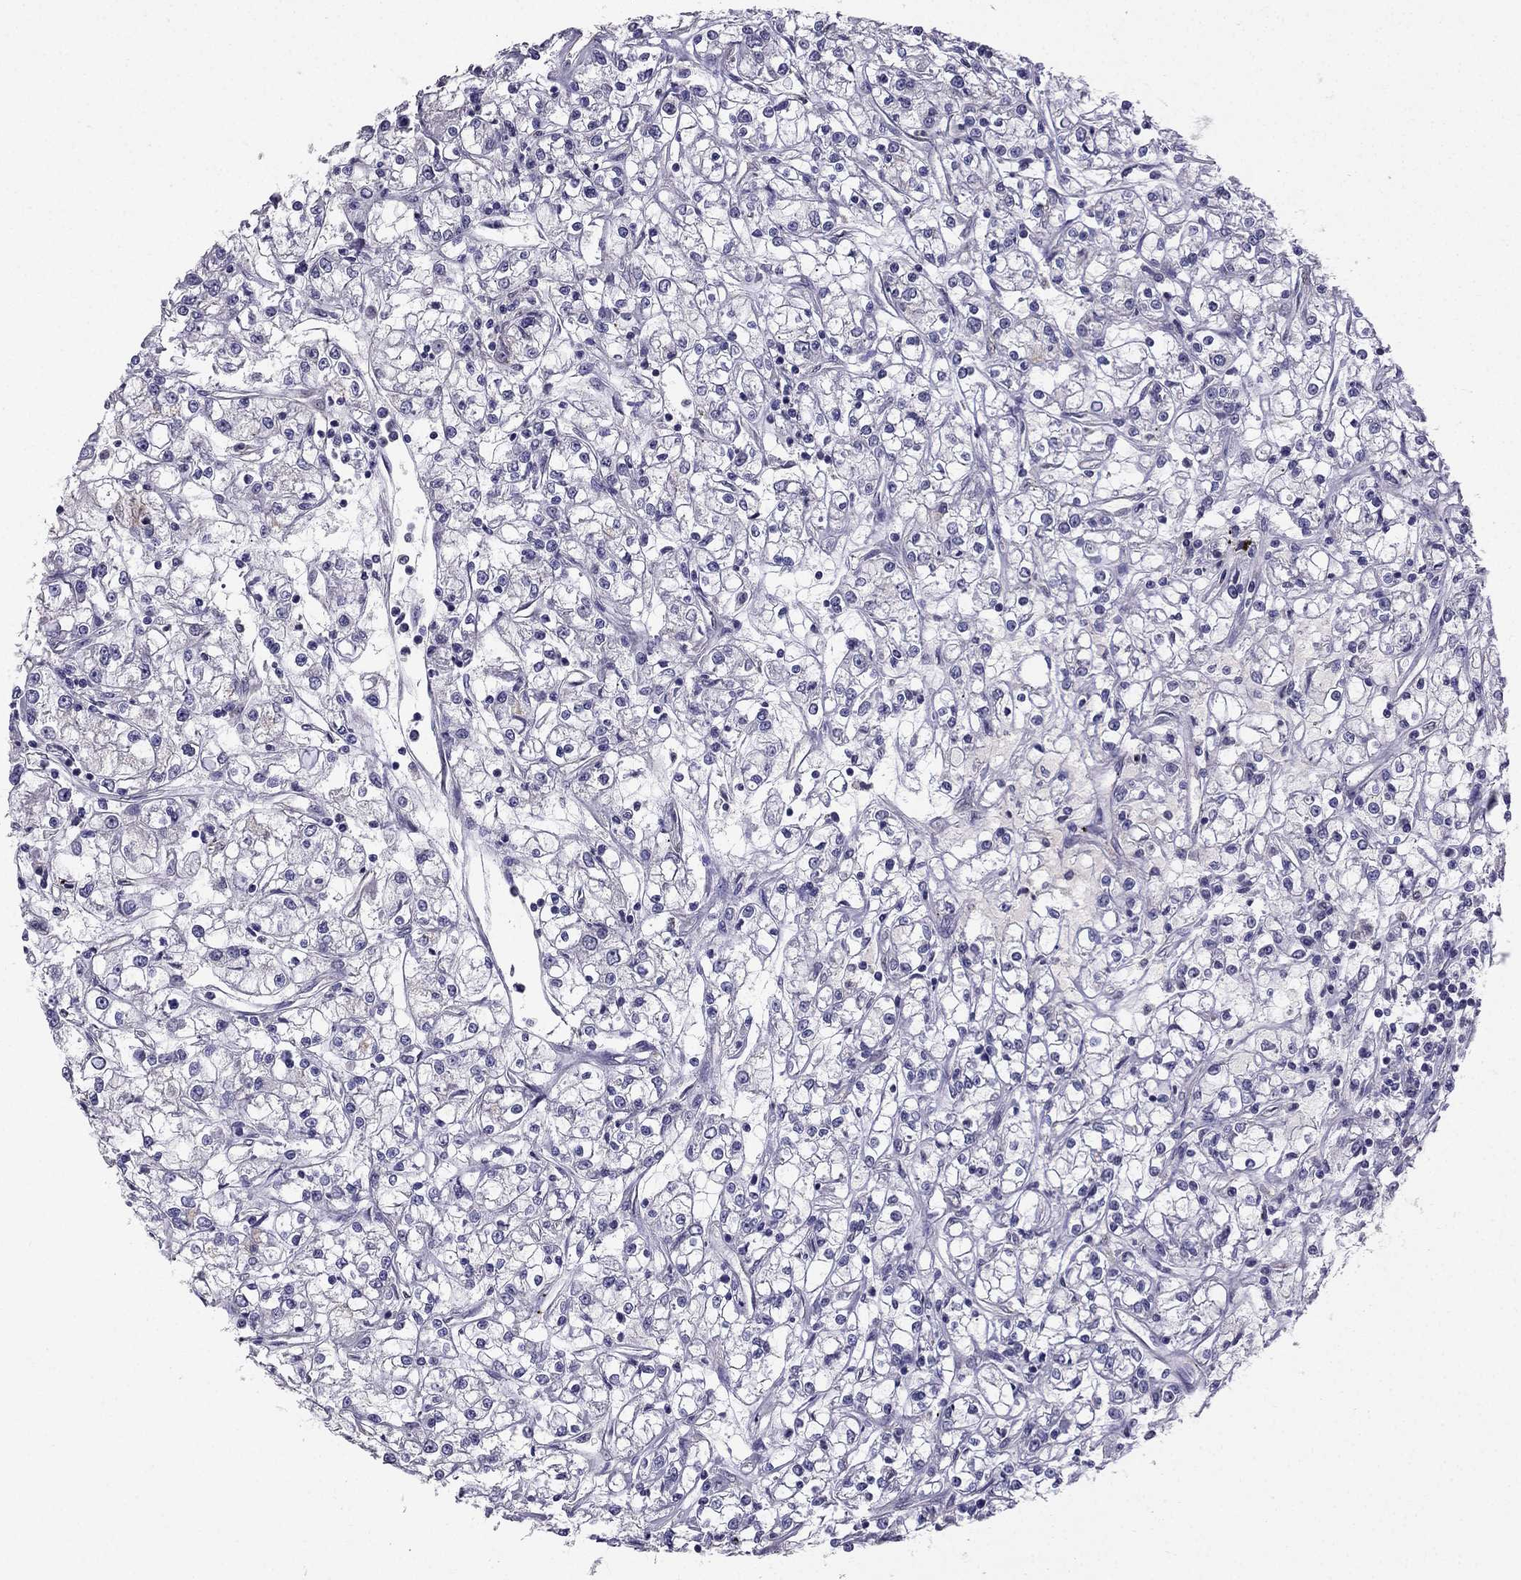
{"staining": {"intensity": "negative", "quantity": "none", "location": "none"}, "tissue": "renal cancer", "cell_type": "Tumor cells", "image_type": "cancer", "snomed": [{"axis": "morphology", "description": "Adenocarcinoma, NOS"}, {"axis": "topography", "description": "Kidney"}], "caption": "Immunohistochemical staining of human renal cancer exhibits no significant expression in tumor cells.", "gene": "SCG5", "patient": {"sex": "female", "age": 59}}